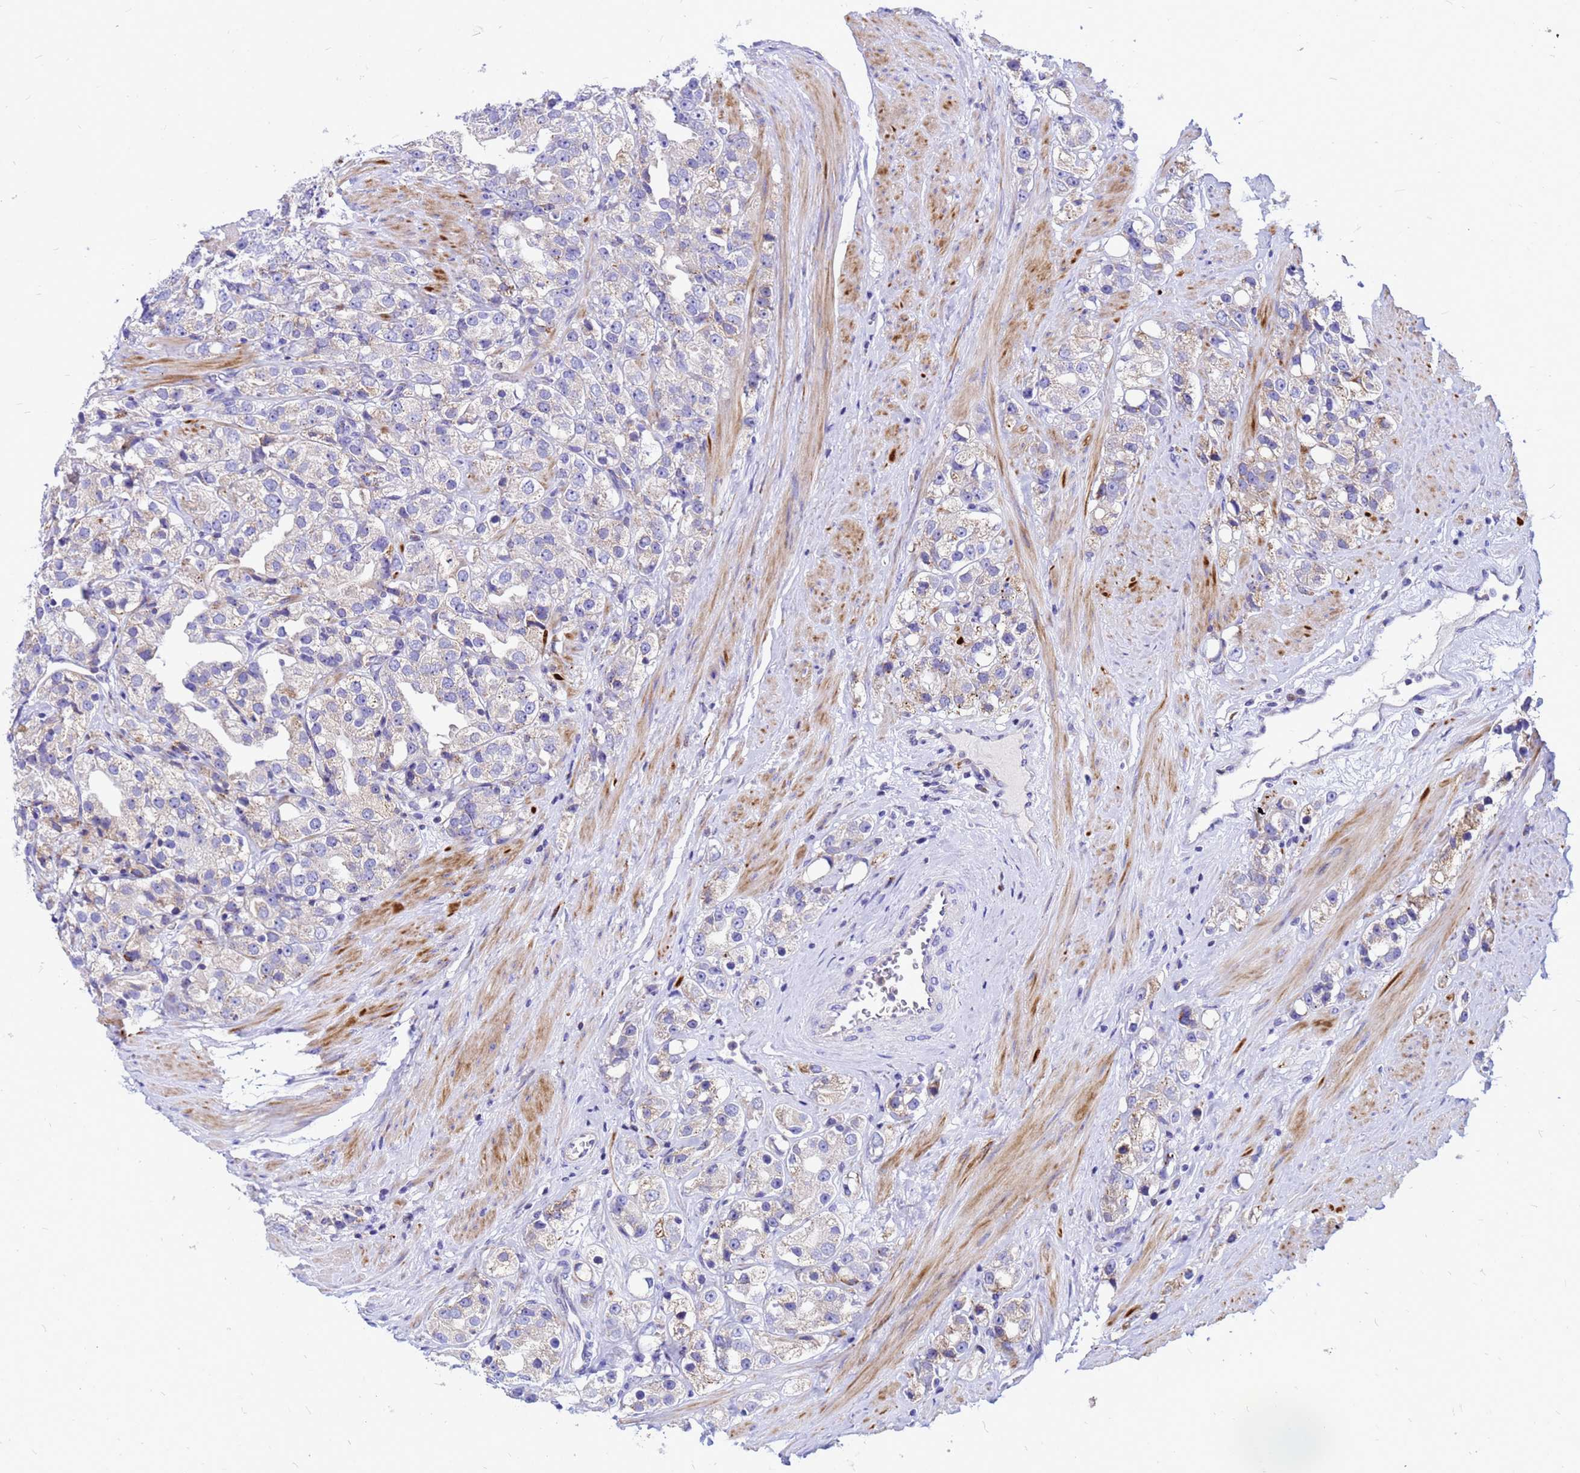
{"staining": {"intensity": "weak", "quantity": "25%-75%", "location": "cytoplasmic/membranous"}, "tissue": "prostate cancer", "cell_type": "Tumor cells", "image_type": "cancer", "snomed": [{"axis": "morphology", "description": "Adenocarcinoma, NOS"}, {"axis": "topography", "description": "Prostate"}], "caption": "High-magnification brightfield microscopy of adenocarcinoma (prostate) stained with DAB (3,3'-diaminobenzidine) (brown) and counterstained with hematoxylin (blue). tumor cells exhibit weak cytoplasmic/membranous staining is appreciated in about25%-75% of cells.", "gene": "FHIP1A", "patient": {"sex": "male", "age": 79}}